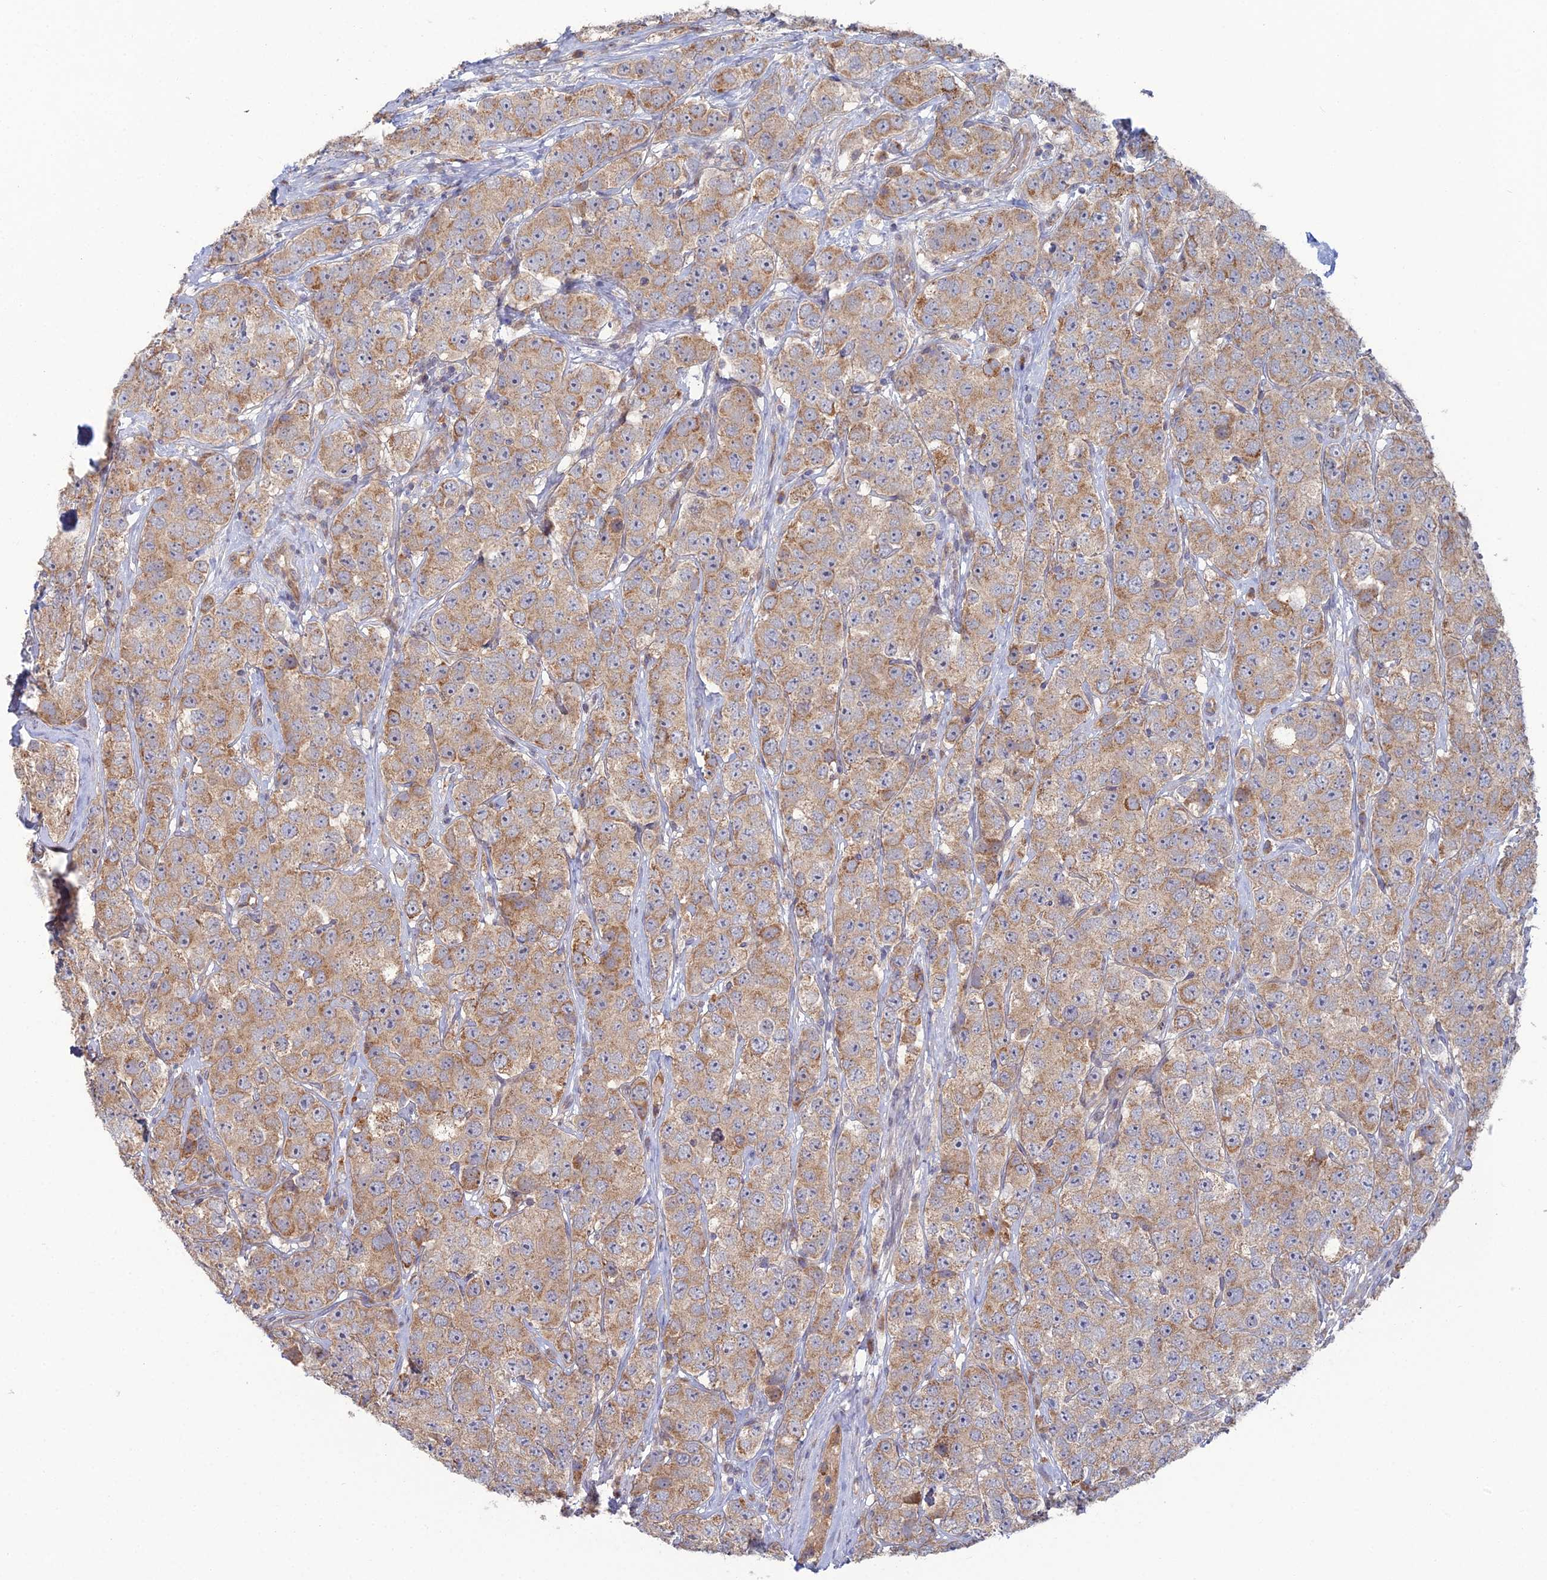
{"staining": {"intensity": "moderate", "quantity": "25%-75%", "location": "cytoplasmic/membranous"}, "tissue": "testis cancer", "cell_type": "Tumor cells", "image_type": "cancer", "snomed": [{"axis": "morphology", "description": "Seminoma, NOS"}, {"axis": "topography", "description": "Testis"}], "caption": "Immunohistochemistry (IHC) of testis seminoma shows medium levels of moderate cytoplasmic/membranous positivity in about 25%-75% of tumor cells.", "gene": "ARL16", "patient": {"sex": "male", "age": 28}}